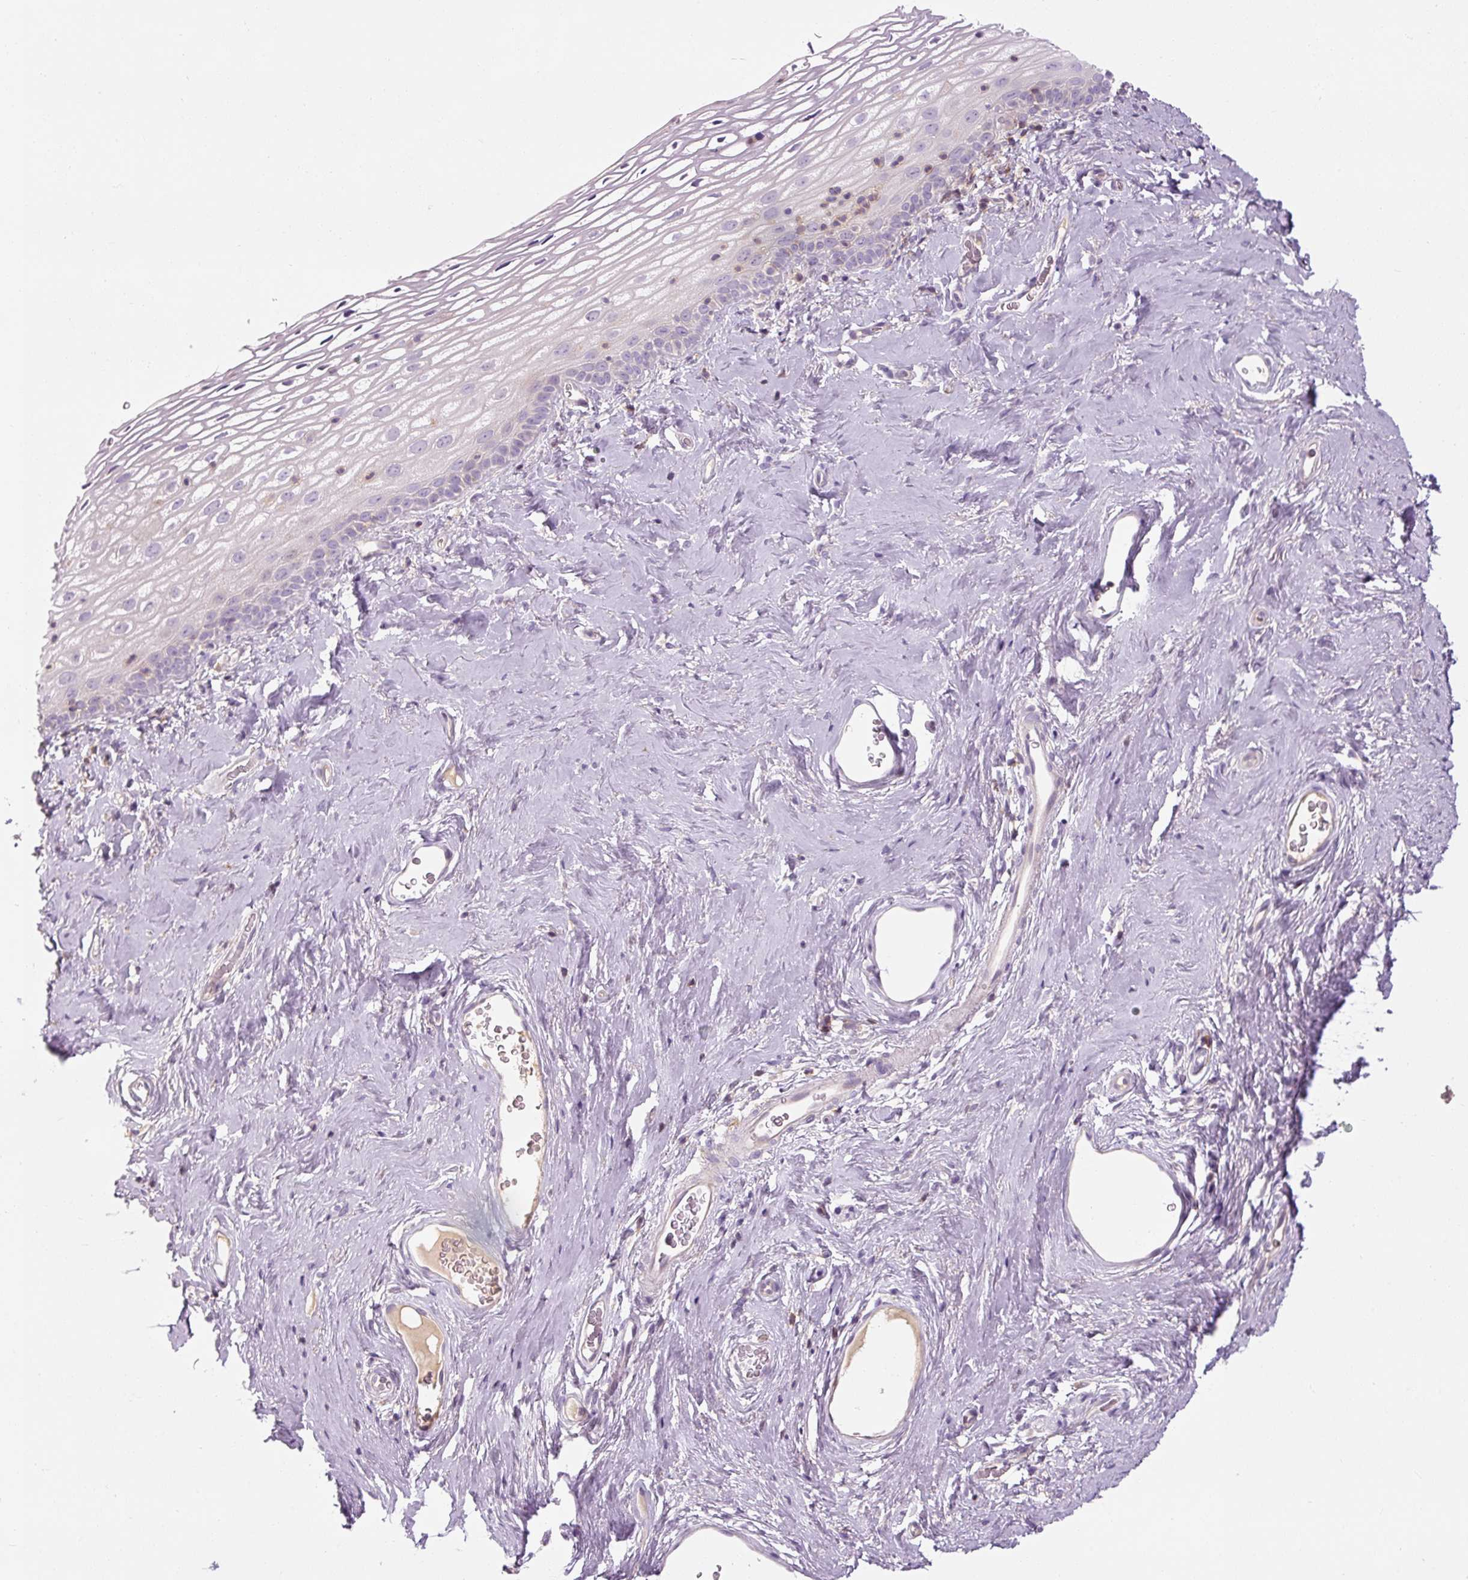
{"staining": {"intensity": "negative", "quantity": "none", "location": "none"}, "tissue": "vagina", "cell_type": "Squamous epithelial cells", "image_type": "normal", "snomed": [{"axis": "morphology", "description": "Normal tissue, NOS"}, {"axis": "morphology", "description": "Adenocarcinoma, NOS"}, {"axis": "topography", "description": "Rectum"}, {"axis": "topography", "description": "Vagina"}, {"axis": "topography", "description": "Peripheral nerve tissue"}], "caption": "IHC micrograph of normal vagina: vagina stained with DAB demonstrates no significant protein staining in squamous epithelial cells. (DAB IHC, high magnification).", "gene": "TIGD2", "patient": {"sex": "female", "age": 71}}